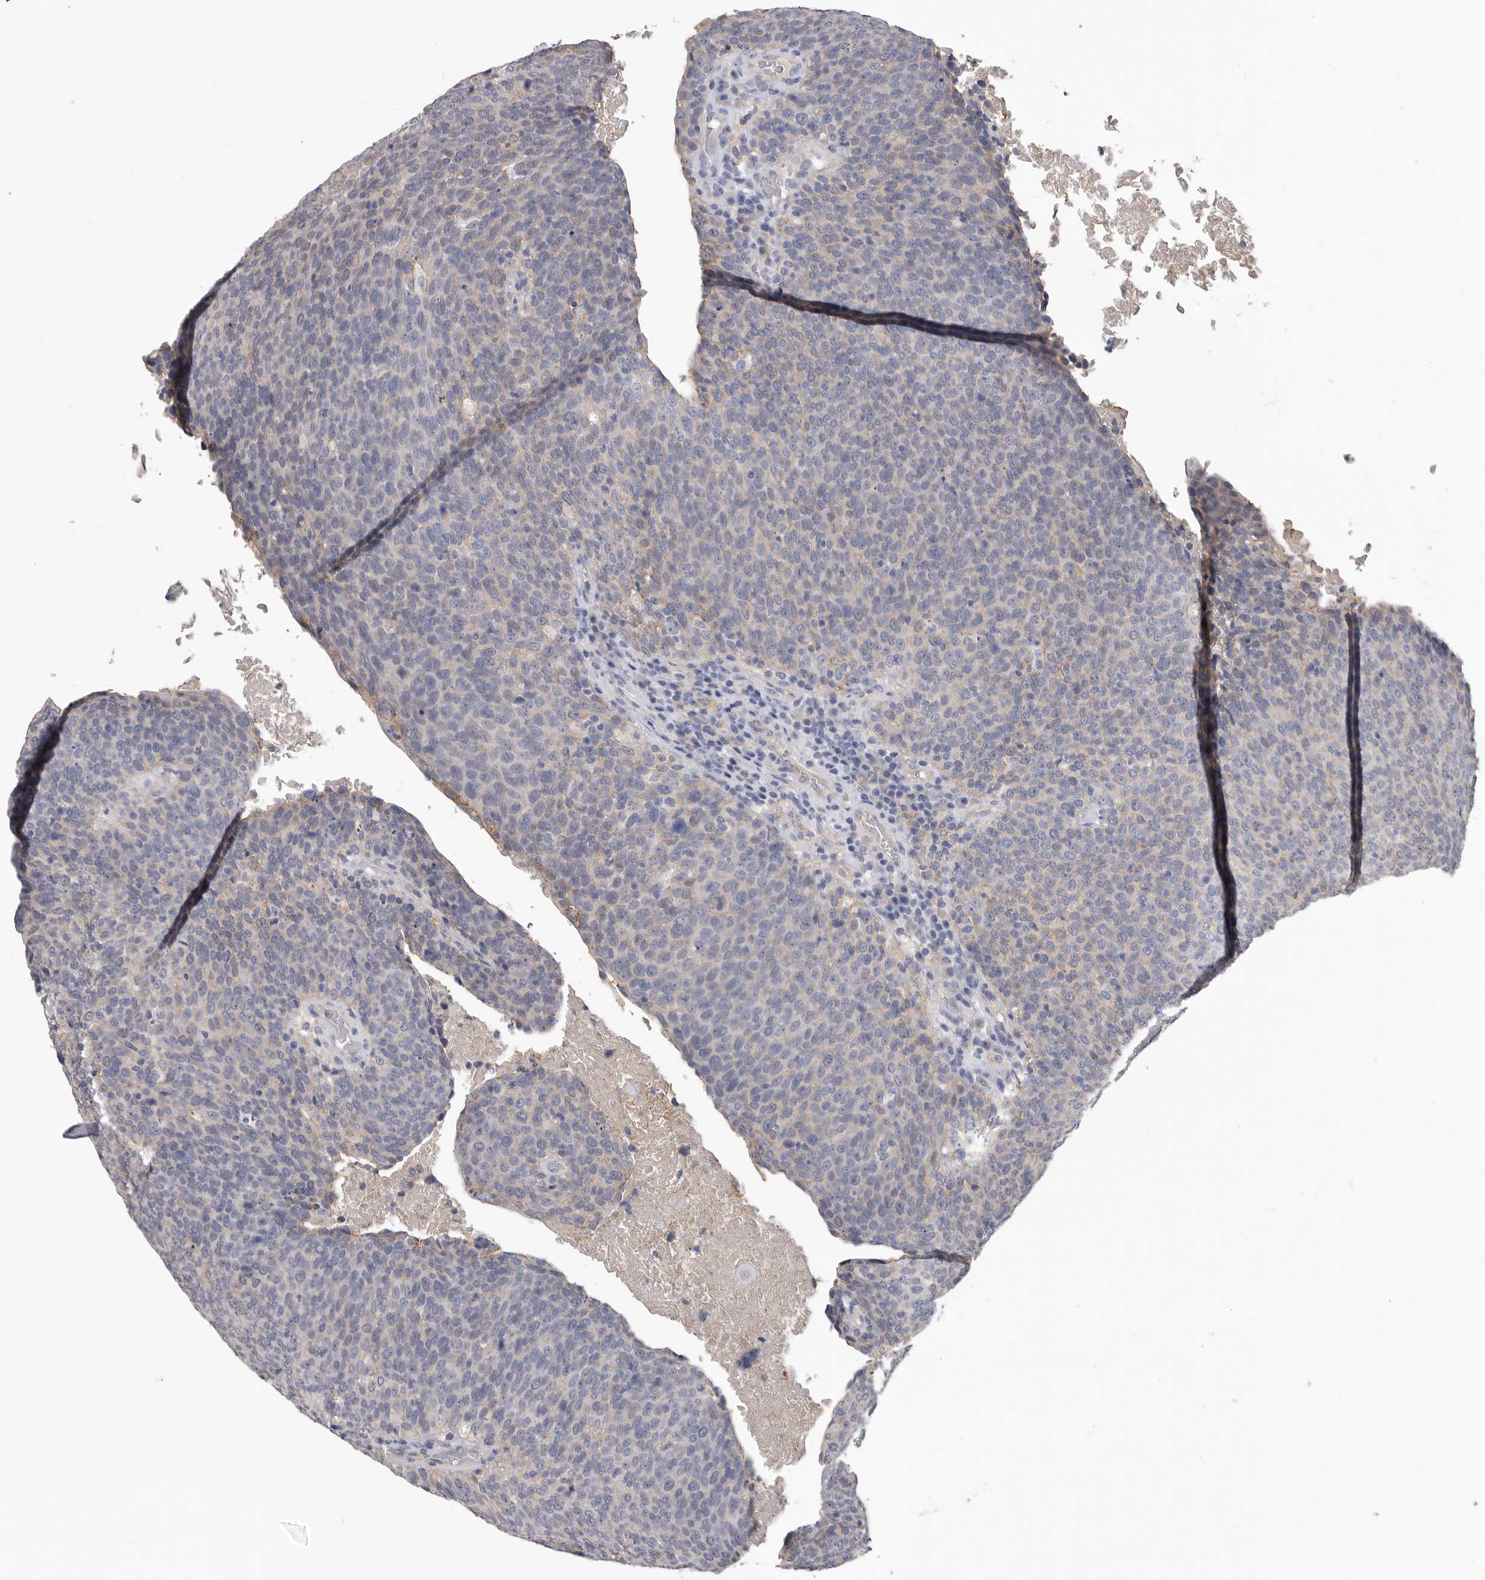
{"staining": {"intensity": "negative", "quantity": "none", "location": "none"}, "tissue": "head and neck cancer", "cell_type": "Tumor cells", "image_type": "cancer", "snomed": [{"axis": "morphology", "description": "Squamous cell carcinoma, NOS"}, {"axis": "morphology", "description": "Squamous cell carcinoma, metastatic, NOS"}, {"axis": "topography", "description": "Lymph node"}, {"axis": "topography", "description": "Head-Neck"}], "caption": "The immunohistochemistry (IHC) histopathology image has no significant positivity in tumor cells of head and neck cancer (squamous cell carcinoma) tissue. Brightfield microscopy of immunohistochemistry stained with DAB (3,3'-diaminobenzidine) (brown) and hematoxylin (blue), captured at high magnification.", "gene": "NECTIN2", "patient": {"sex": "male", "age": 62}}